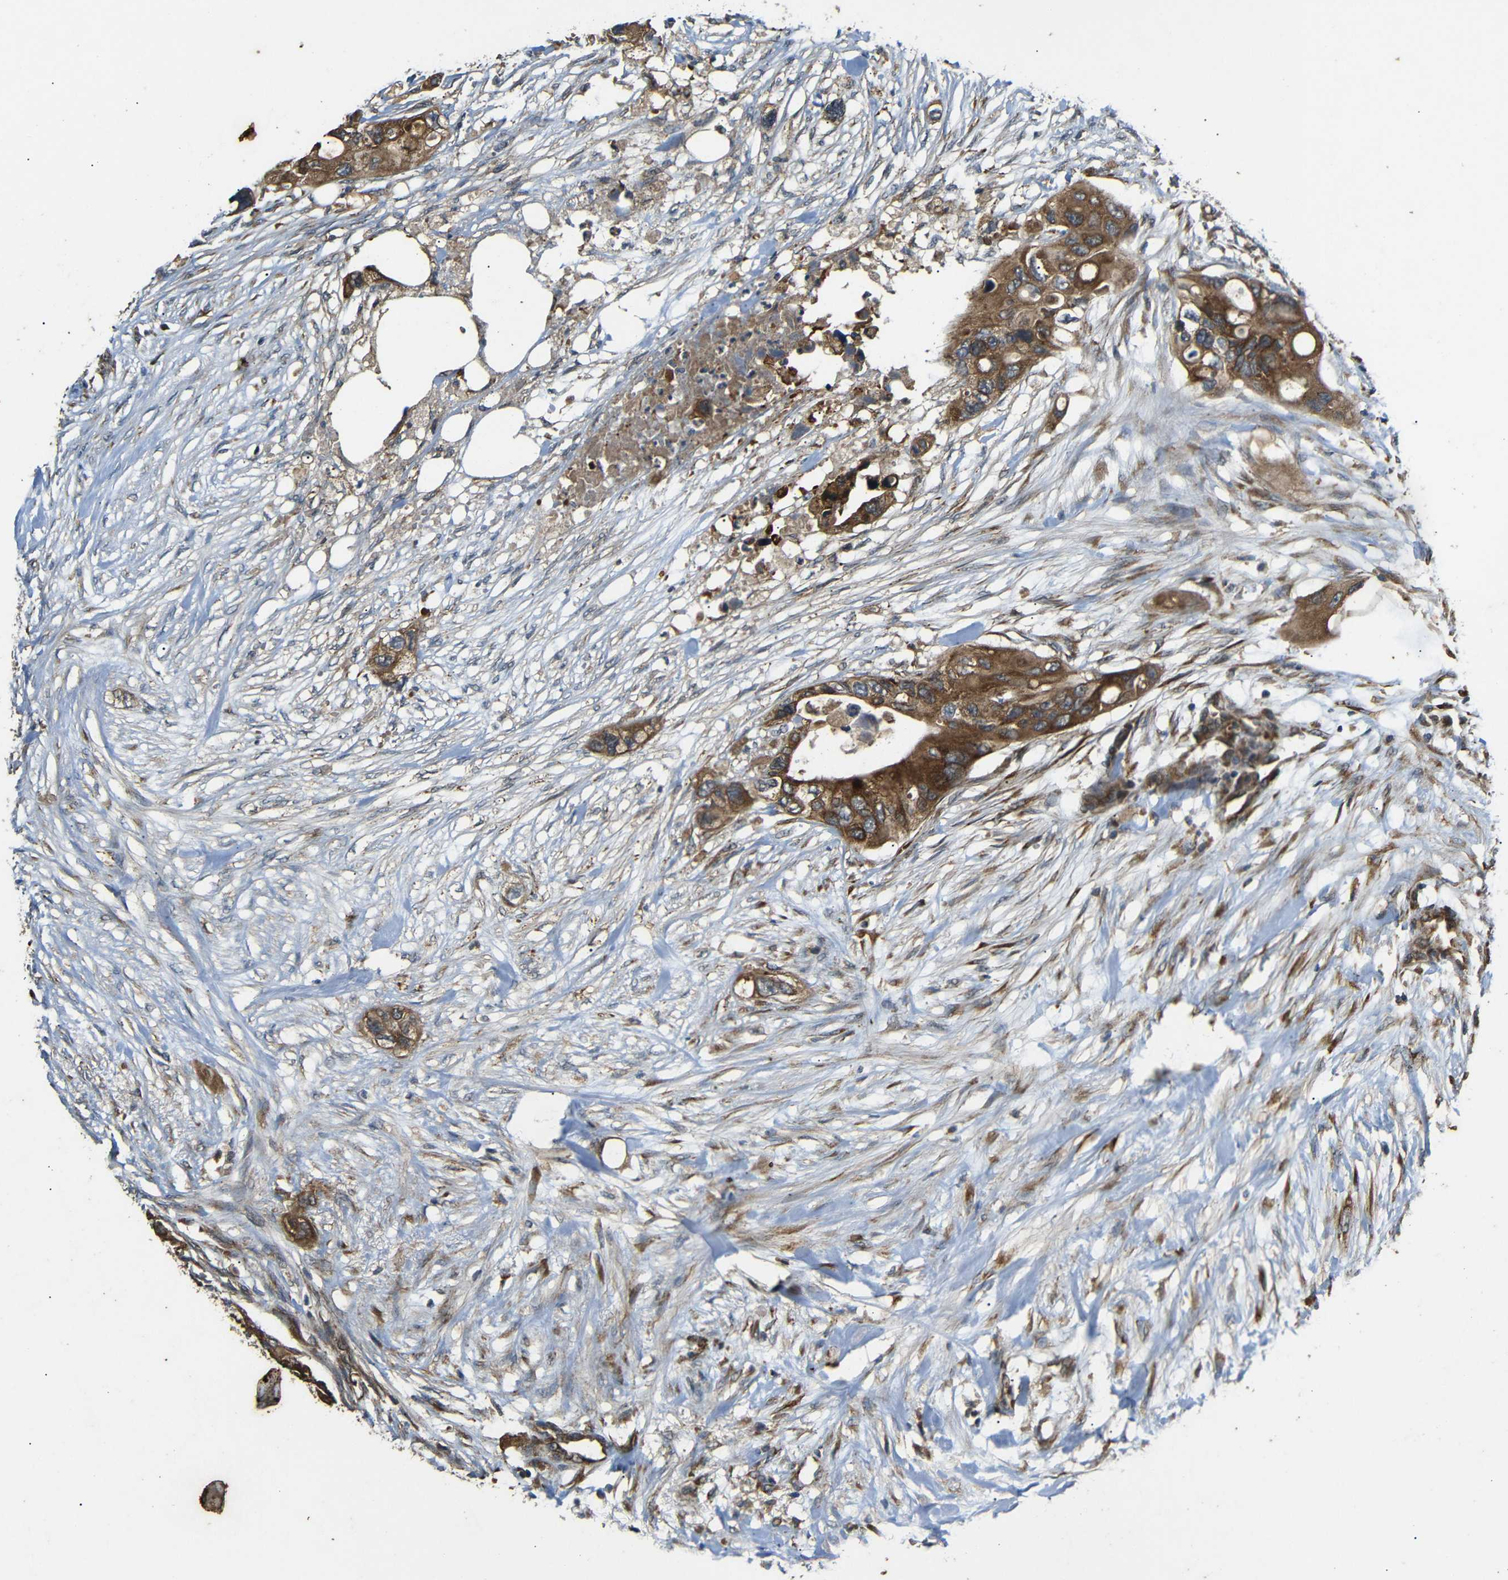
{"staining": {"intensity": "moderate", "quantity": ">75%", "location": "cytoplasmic/membranous"}, "tissue": "colorectal cancer", "cell_type": "Tumor cells", "image_type": "cancer", "snomed": [{"axis": "morphology", "description": "Adenocarcinoma, NOS"}, {"axis": "topography", "description": "Colon"}], "caption": "An image of human colorectal cancer (adenocarcinoma) stained for a protein exhibits moderate cytoplasmic/membranous brown staining in tumor cells.", "gene": "TRPC1", "patient": {"sex": "female", "age": 57}}